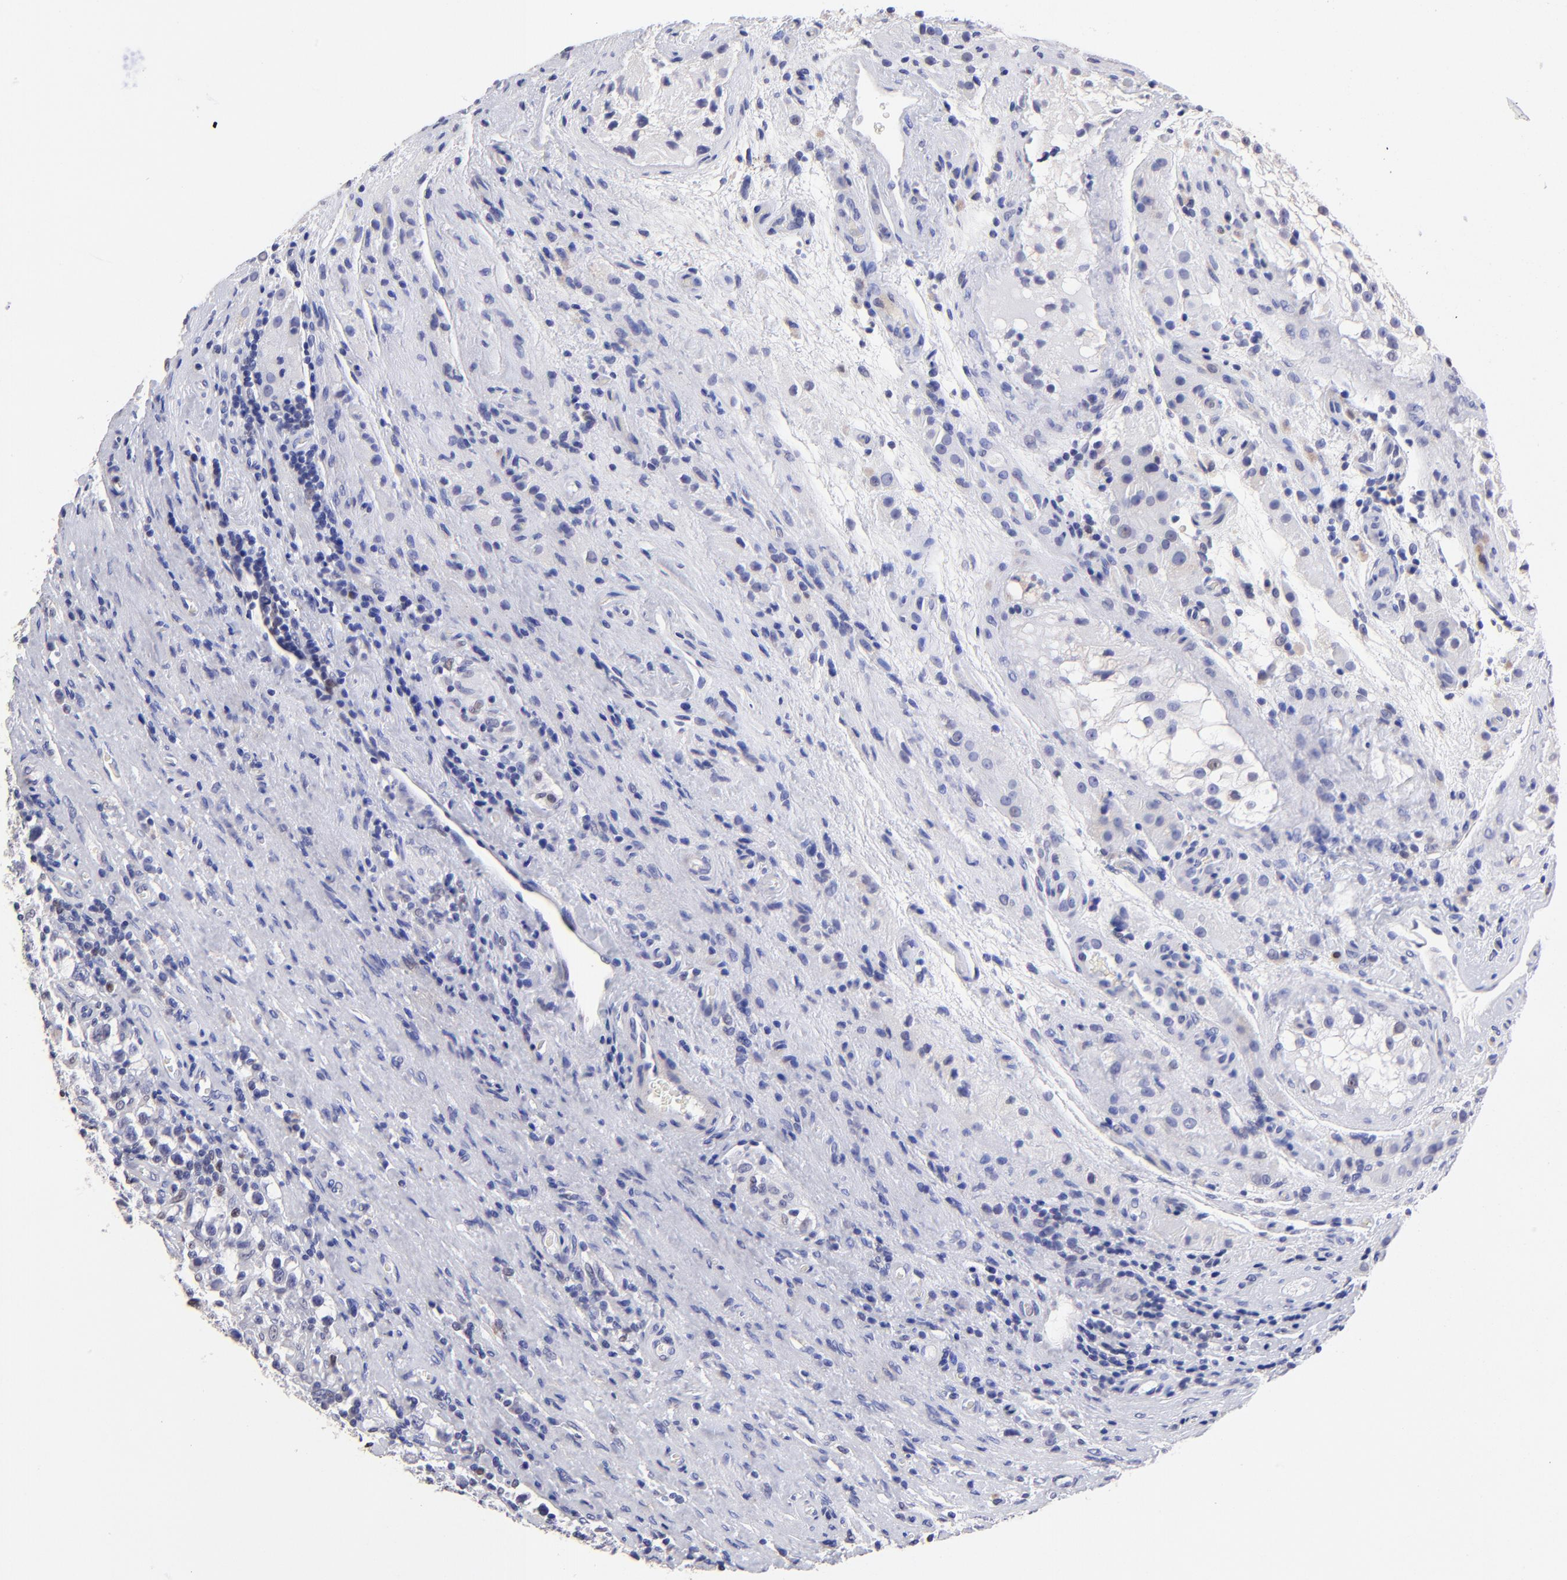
{"staining": {"intensity": "negative", "quantity": "none", "location": "none"}, "tissue": "testis cancer", "cell_type": "Tumor cells", "image_type": "cancer", "snomed": [{"axis": "morphology", "description": "Seminoma, NOS"}, {"axis": "topography", "description": "Testis"}], "caption": "Immunohistochemistry of human testis cancer exhibits no positivity in tumor cells.", "gene": "DNMT1", "patient": {"sex": "male", "age": 43}}